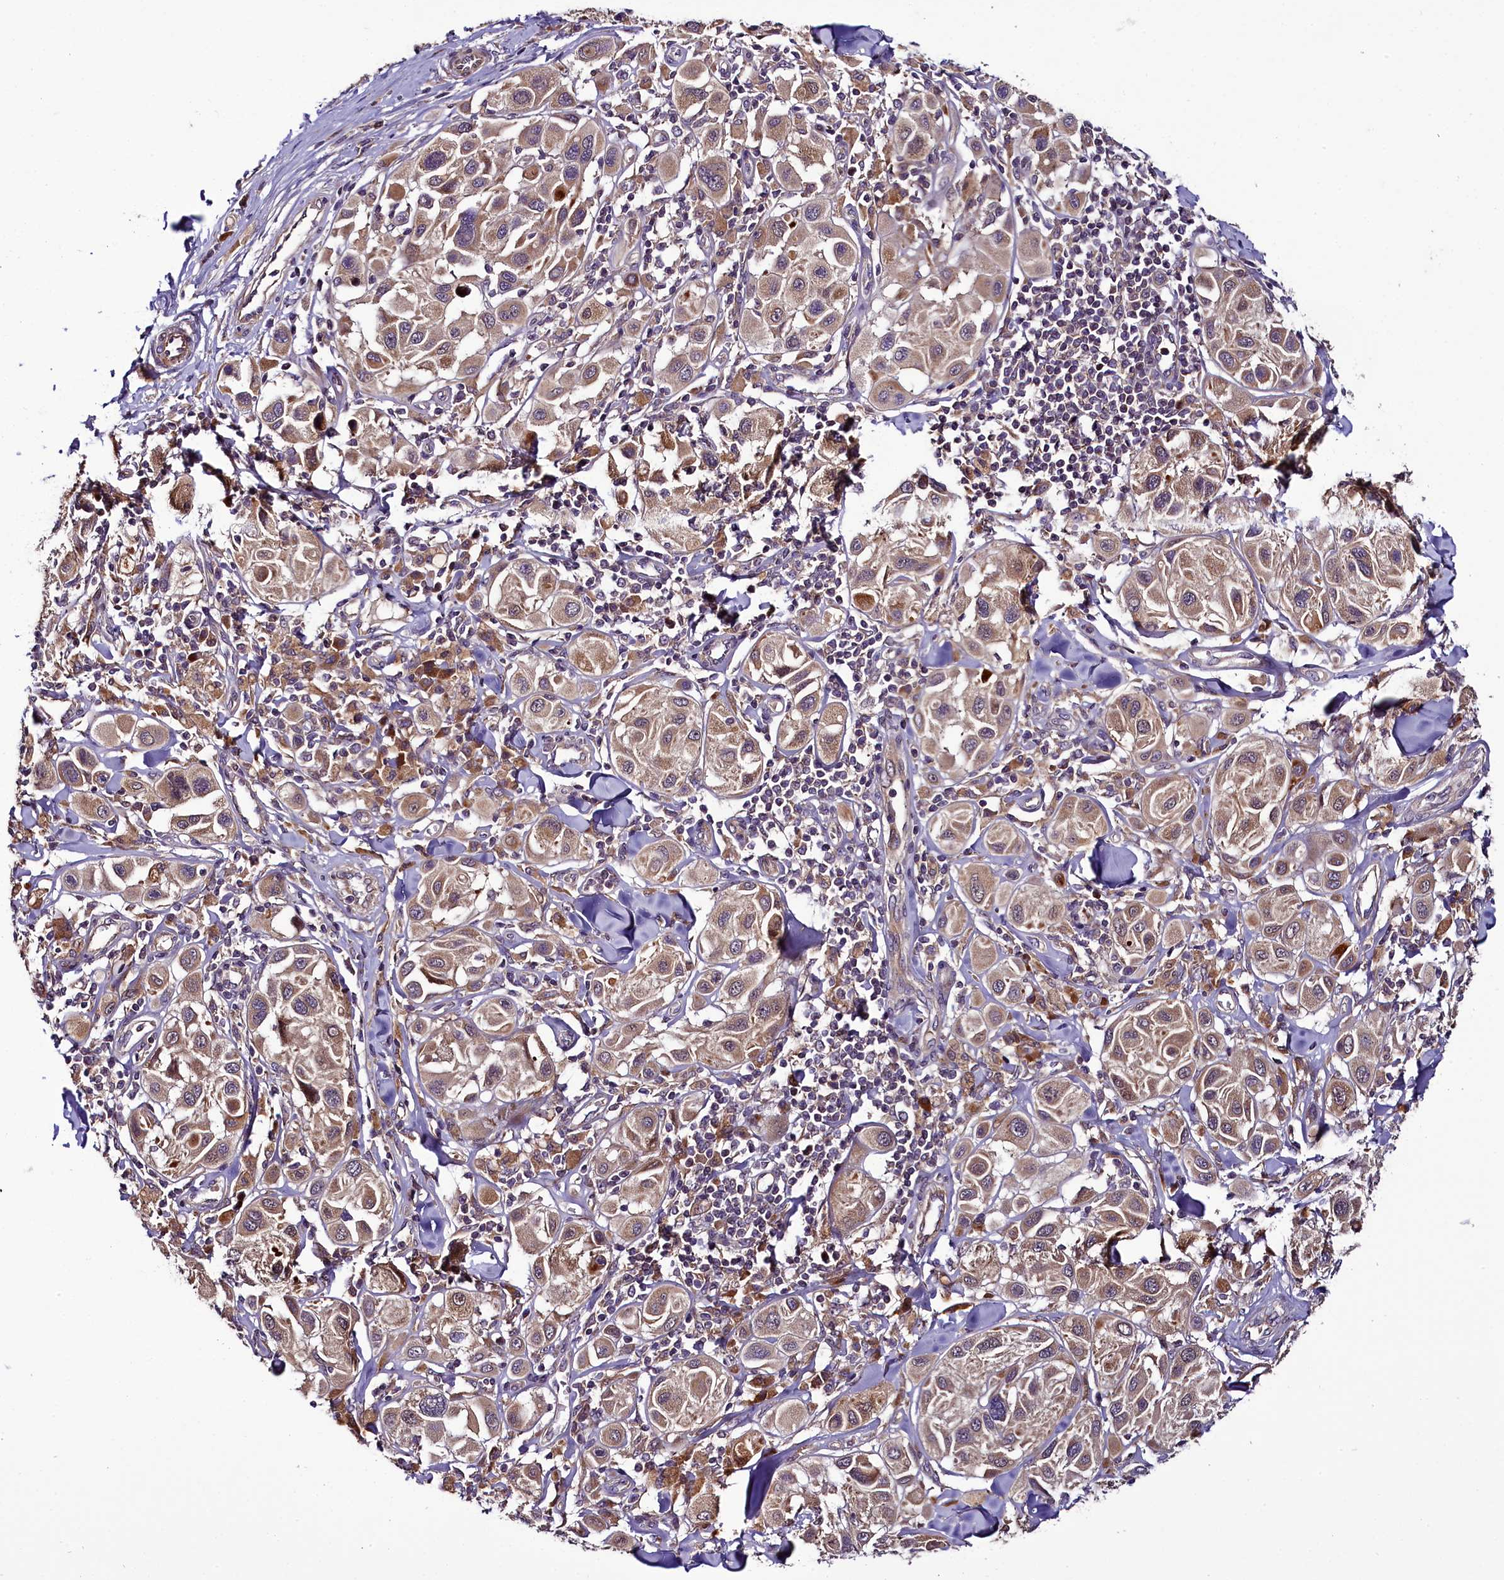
{"staining": {"intensity": "weak", "quantity": ">75%", "location": "cytoplasmic/membranous"}, "tissue": "melanoma", "cell_type": "Tumor cells", "image_type": "cancer", "snomed": [{"axis": "morphology", "description": "Malignant melanoma, Metastatic site"}, {"axis": "topography", "description": "Skin"}], "caption": "Melanoma stained with a protein marker shows weak staining in tumor cells.", "gene": "RPUSD2", "patient": {"sex": "male", "age": 41}}